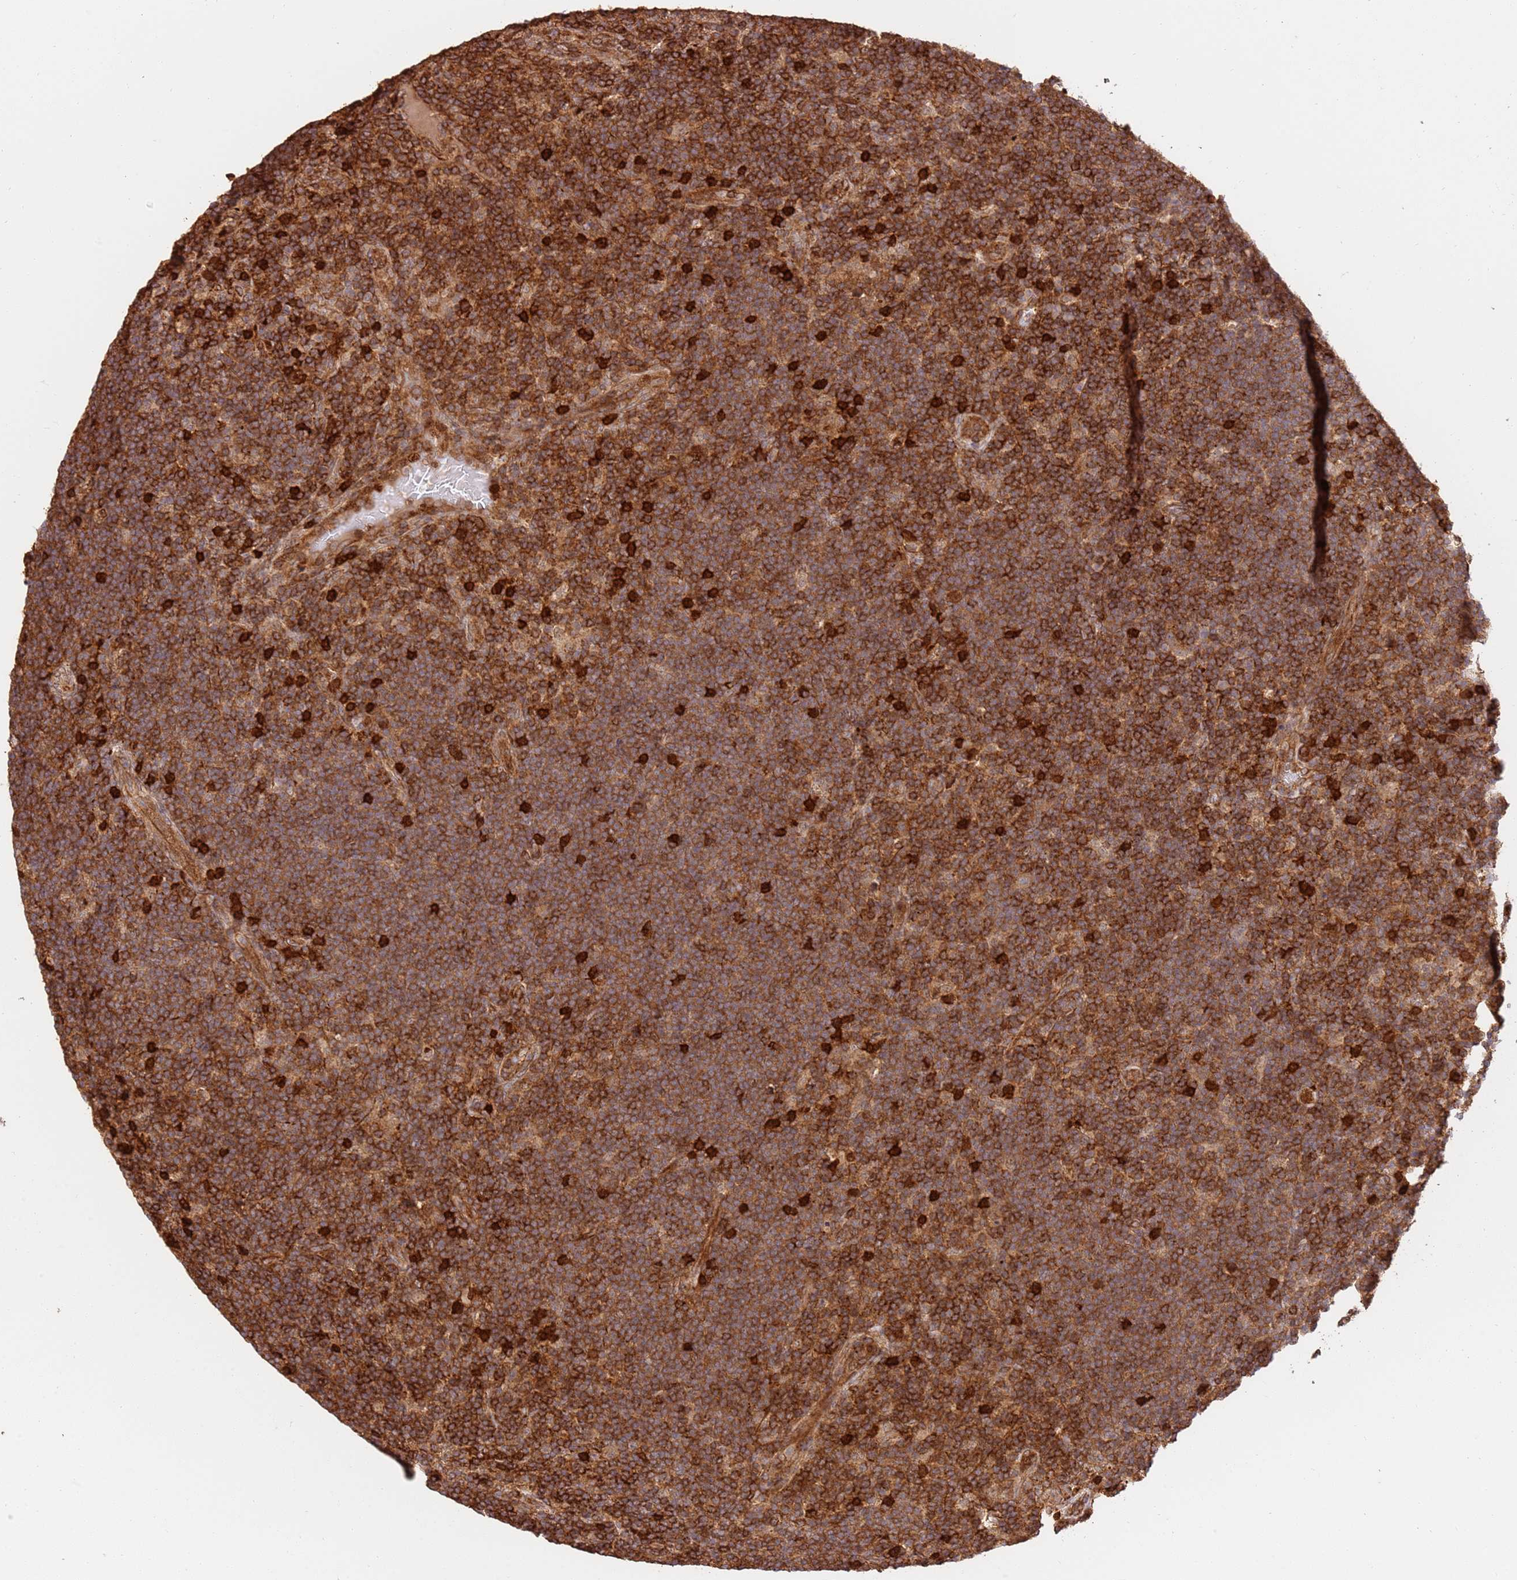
{"staining": {"intensity": "moderate", "quantity": ">75%", "location": "cytoplasmic/membranous"}, "tissue": "lymphoma", "cell_type": "Tumor cells", "image_type": "cancer", "snomed": [{"axis": "morphology", "description": "Hodgkin's disease, NOS"}, {"axis": "topography", "description": "Lymph node"}], "caption": "The micrograph reveals immunohistochemical staining of Hodgkin's disease. There is moderate cytoplasmic/membranous positivity is seen in approximately >75% of tumor cells.", "gene": "KATNAL2", "patient": {"sex": "female", "age": 57}}